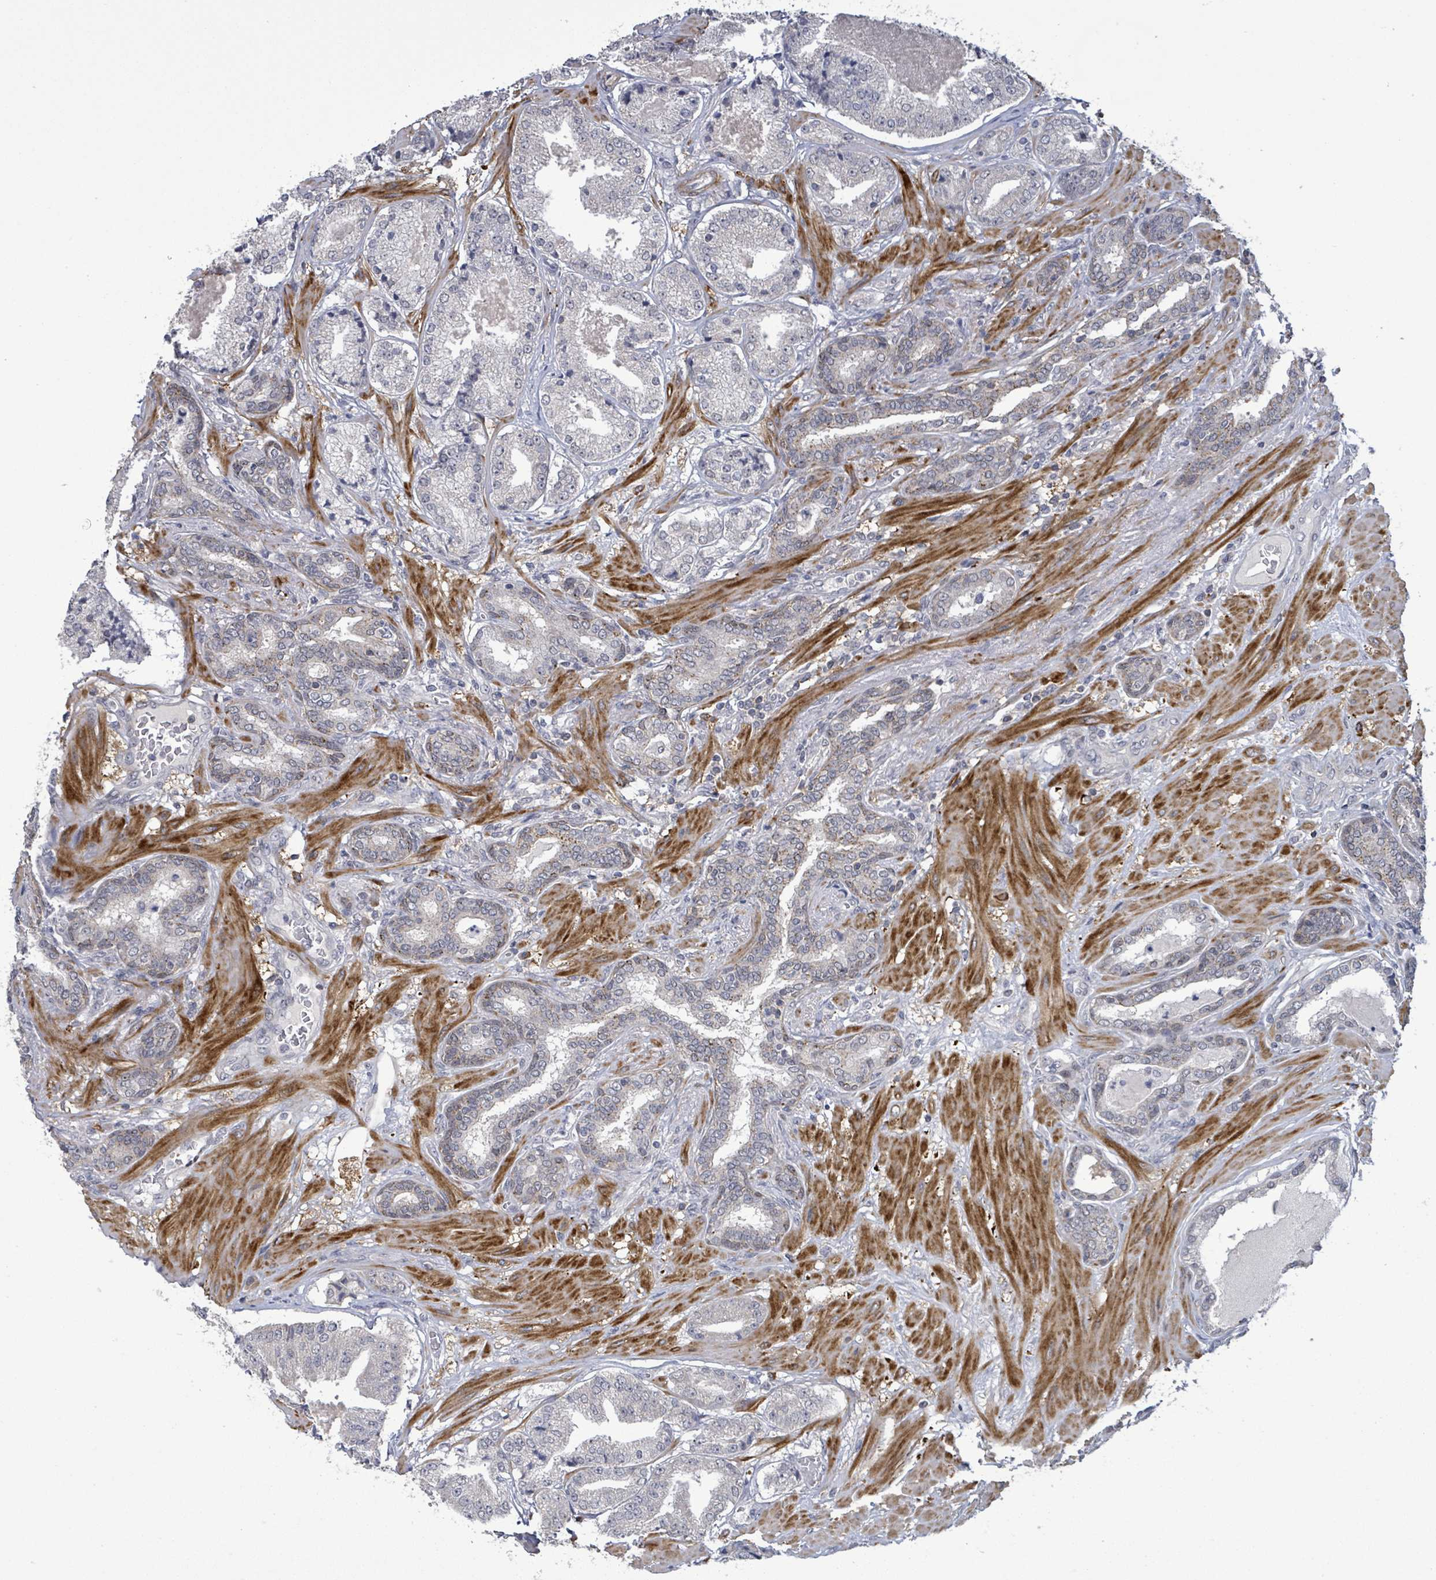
{"staining": {"intensity": "negative", "quantity": "none", "location": "none"}, "tissue": "prostate cancer", "cell_type": "Tumor cells", "image_type": "cancer", "snomed": [{"axis": "morphology", "description": "Adenocarcinoma, High grade"}, {"axis": "topography", "description": "Prostate"}], "caption": "Prostate cancer (adenocarcinoma (high-grade)) was stained to show a protein in brown. There is no significant expression in tumor cells.", "gene": "AMMECR1", "patient": {"sex": "male", "age": 63}}